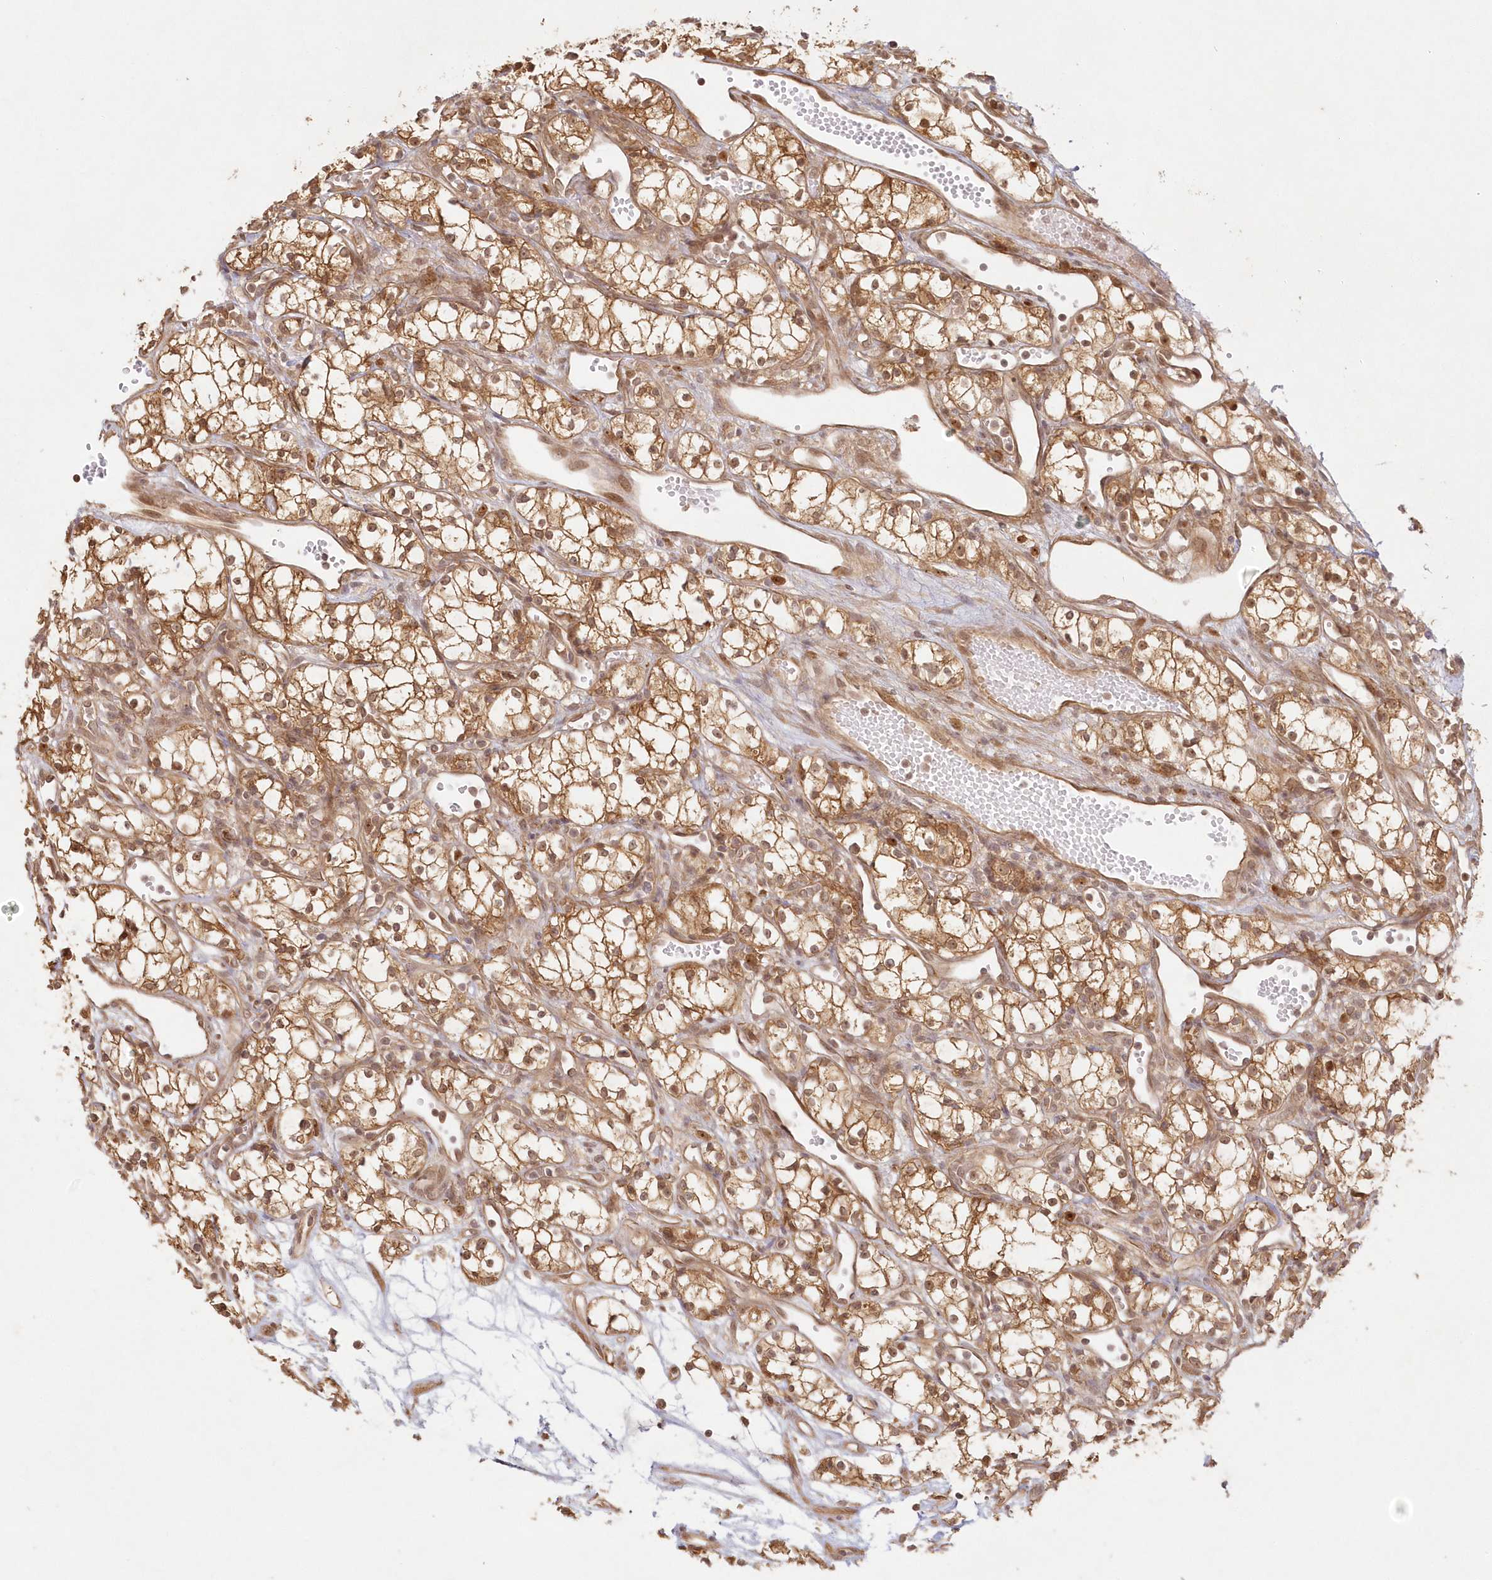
{"staining": {"intensity": "moderate", "quantity": ">75%", "location": "cytoplasmic/membranous,nuclear"}, "tissue": "renal cancer", "cell_type": "Tumor cells", "image_type": "cancer", "snomed": [{"axis": "morphology", "description": "Adenocarcinoma, NOS"}, {"axis": "topography", "description": "Kidney"}], "caption": "Protein expression analysis of human renal adenocarcinoma reveals moderate cytoplasmic/membranous and nuclear positivity in approximately >75% of tumor cells.", "gene": "KIAA0232", "patient": {"sex": "male", "age": 59}}